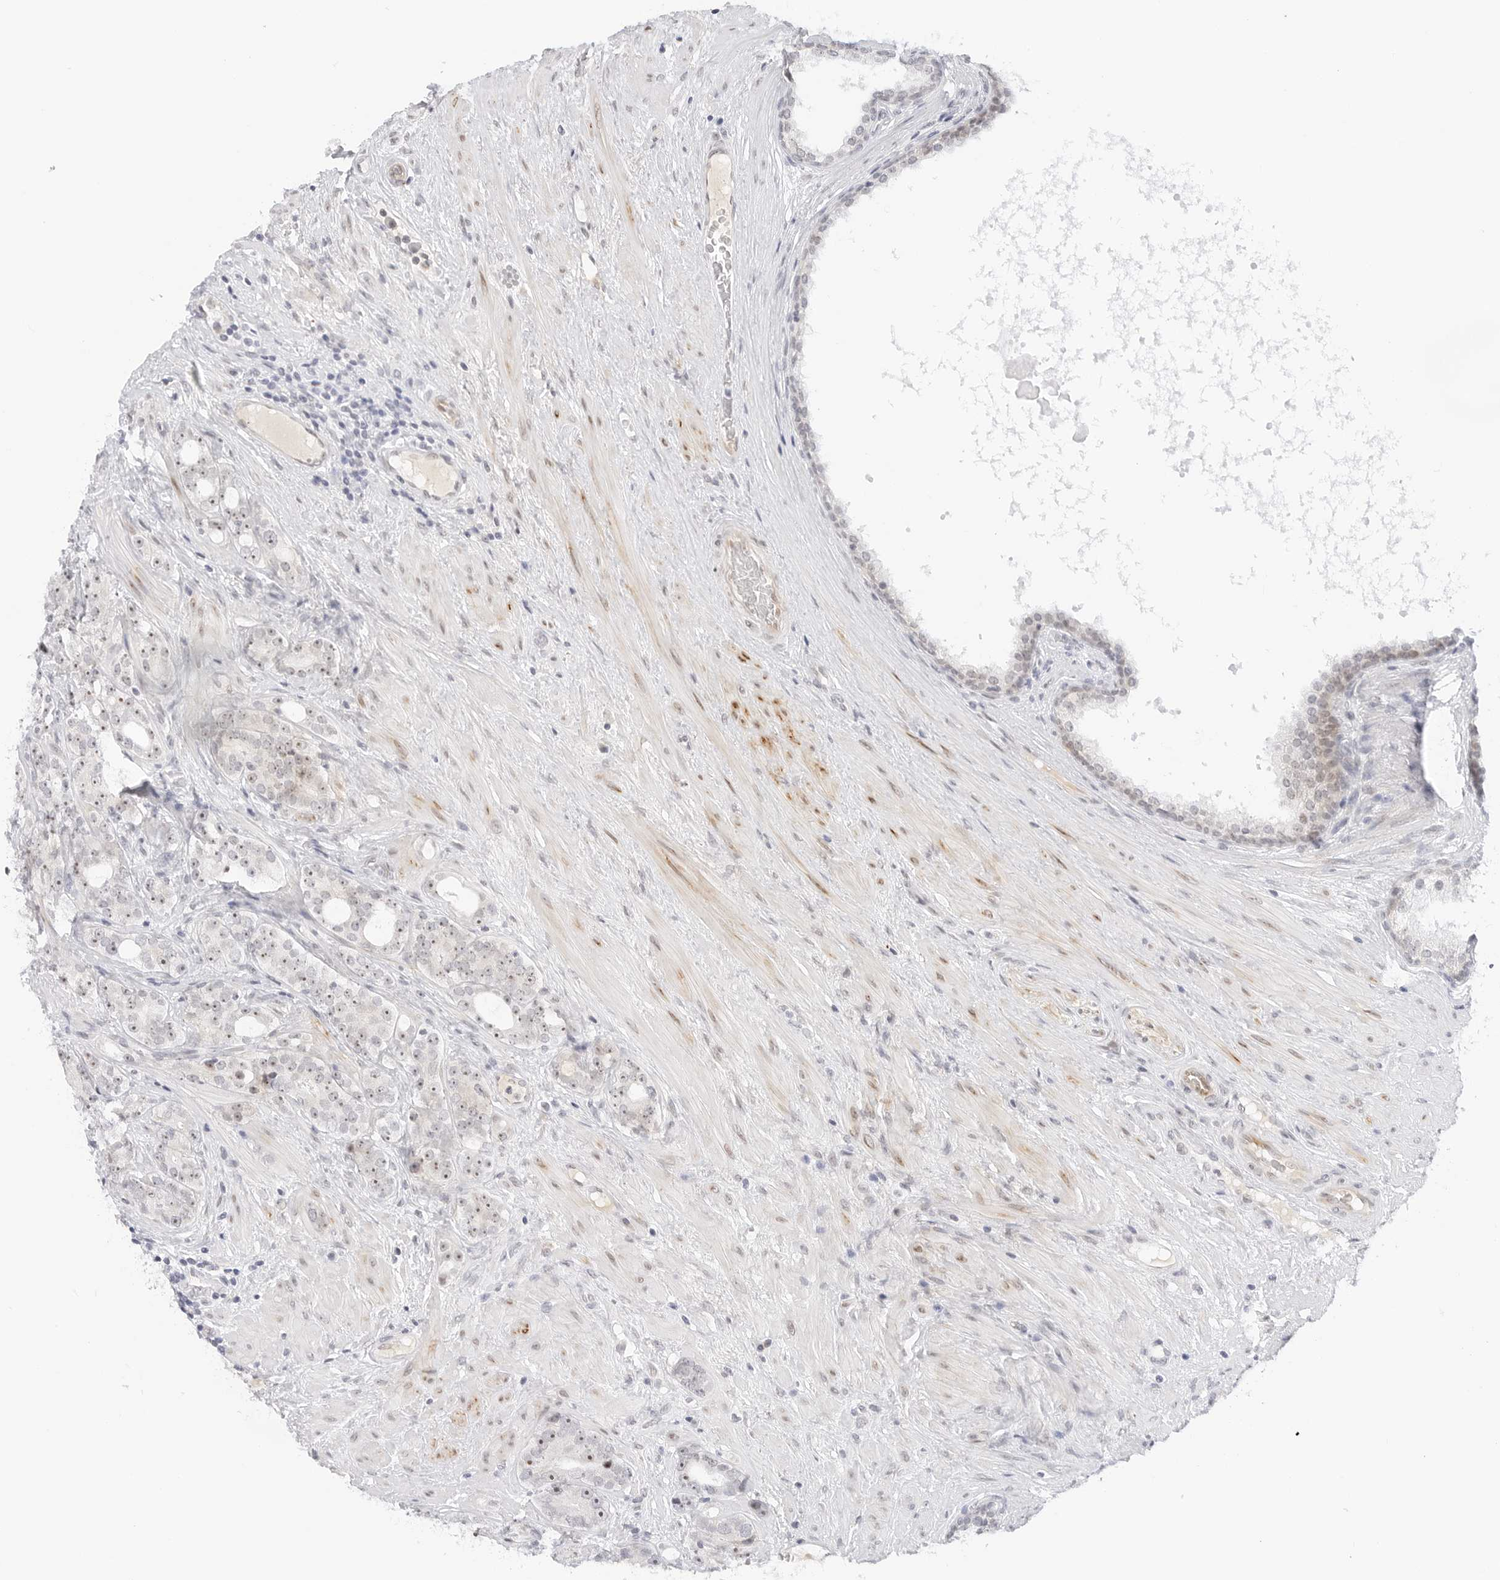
{"staining": {"intensity": "weak", "quantity": "25%-75%", "location": "nuclear"}, "tissue": "prostate cancer", "cell_type": "Tumor cells", "image_type": "cancer", "snomed": [{"axis": "morphology", "description": "Adenocarcinoma, High grade"}, {"axis": "topography", "description": "Prostate"}], "caption": "Protein expression analysis of human prostate cancer reveals weak nuclear expression in approximately 25%-75% of tumor cells.", "gene": "HIPK3", "patient": {"sex": "male", "age": 56}}